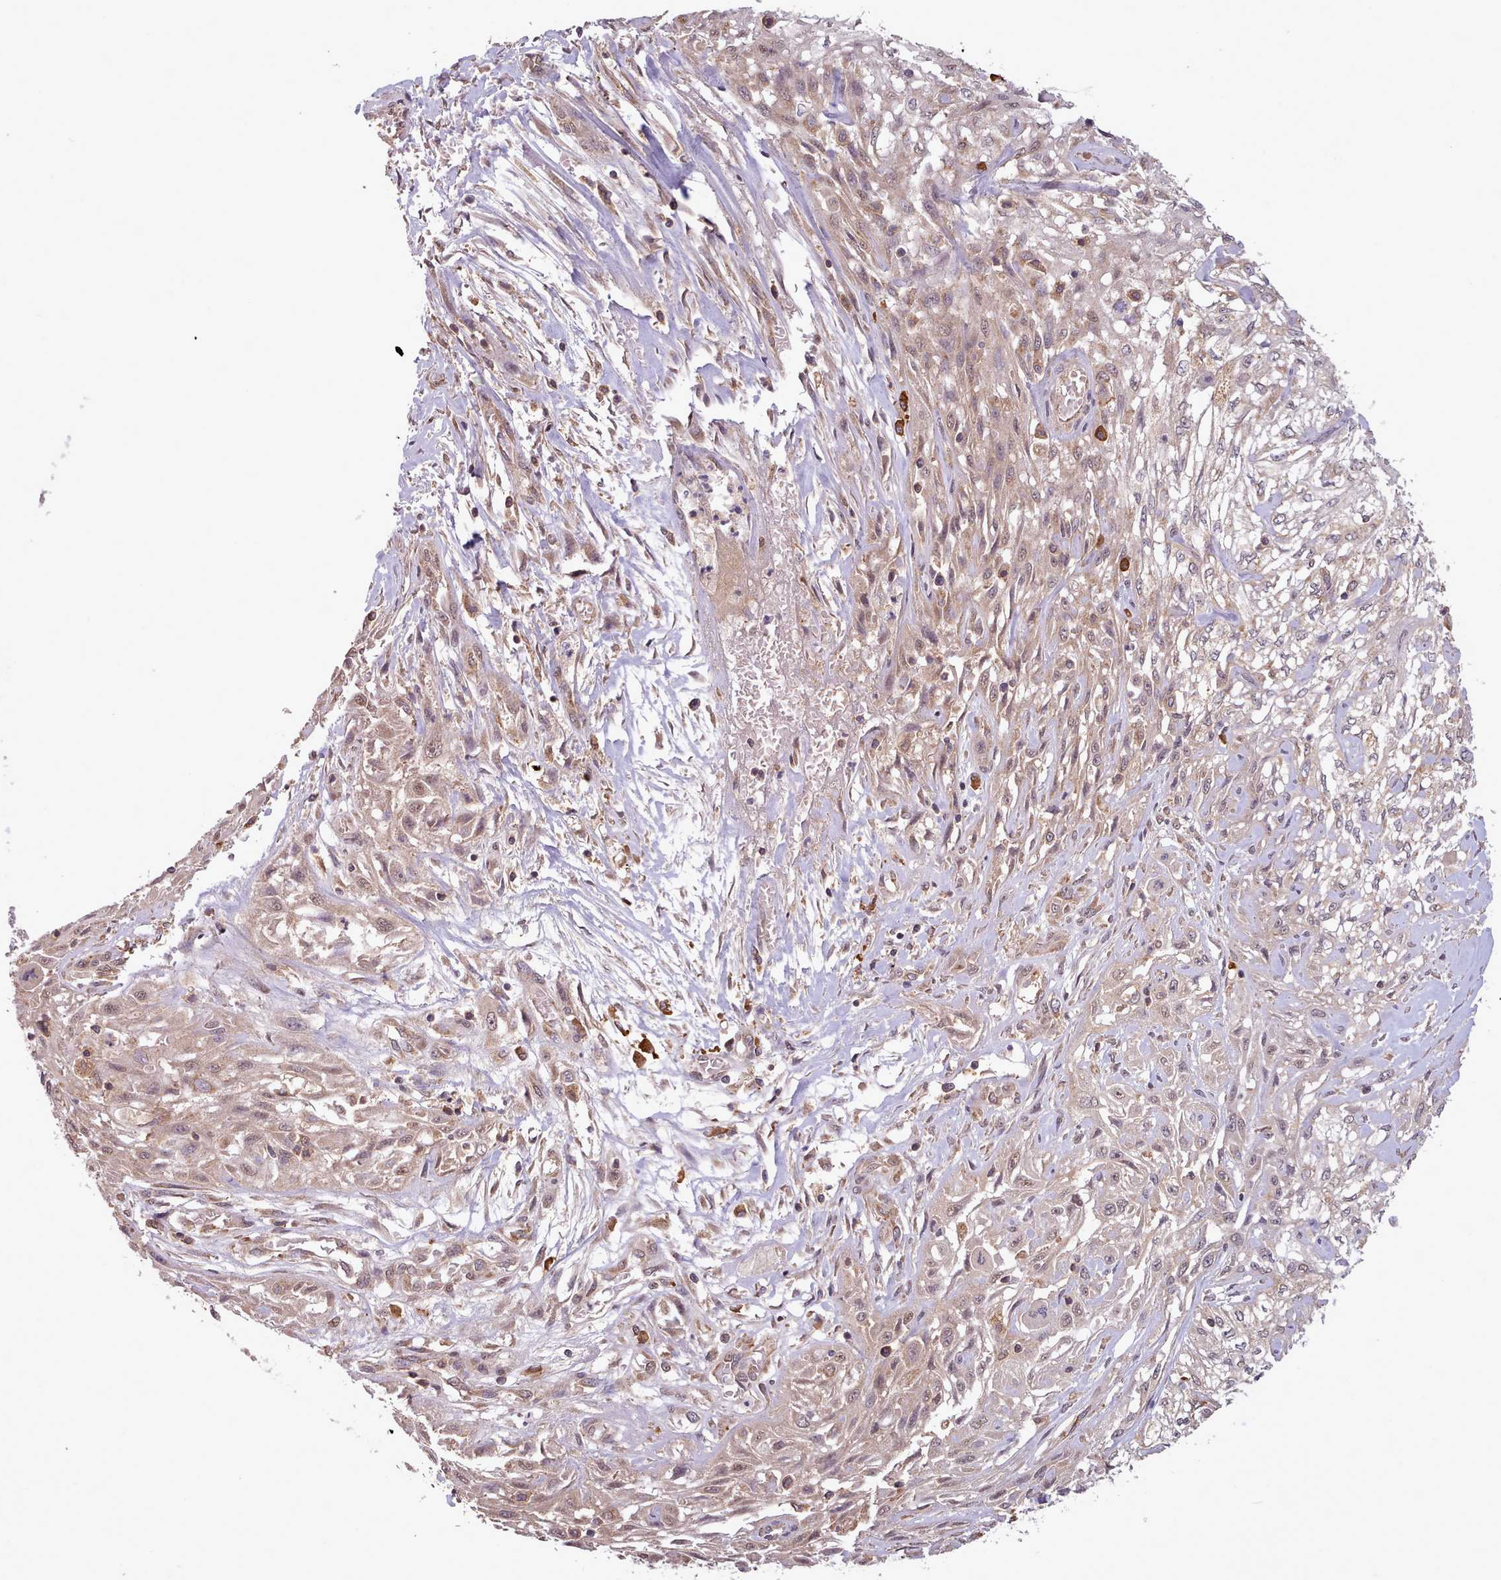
{"staining": {"intensity": "weak", "quantity": ">75%", "location": "cytoplasmic/membranous,nuclear"}, "tissue": "skin cancer", "cell_type": "Tumor cells", "image_type": "cancer", "snomed": [{"axis": "morphology", "description": "Squamous cell carcinoma, NOS"}, {"axis": "morphology", "description": "Squamous cell carcinoma, metastatic, NOS"}, {"axis": "topography", "description": "Skin"}, {"axis": "topography", "description": "Lymph node"}], "caption": "The histopathology image demonstrates immunohistochemical staining of skin cancer. There is weak cytoplasmic/membranous and nuclear expression is present in about >75% of tumor cells.", "gene": "PIP4P1", "patient": {"sex": "male", "age": 75}}